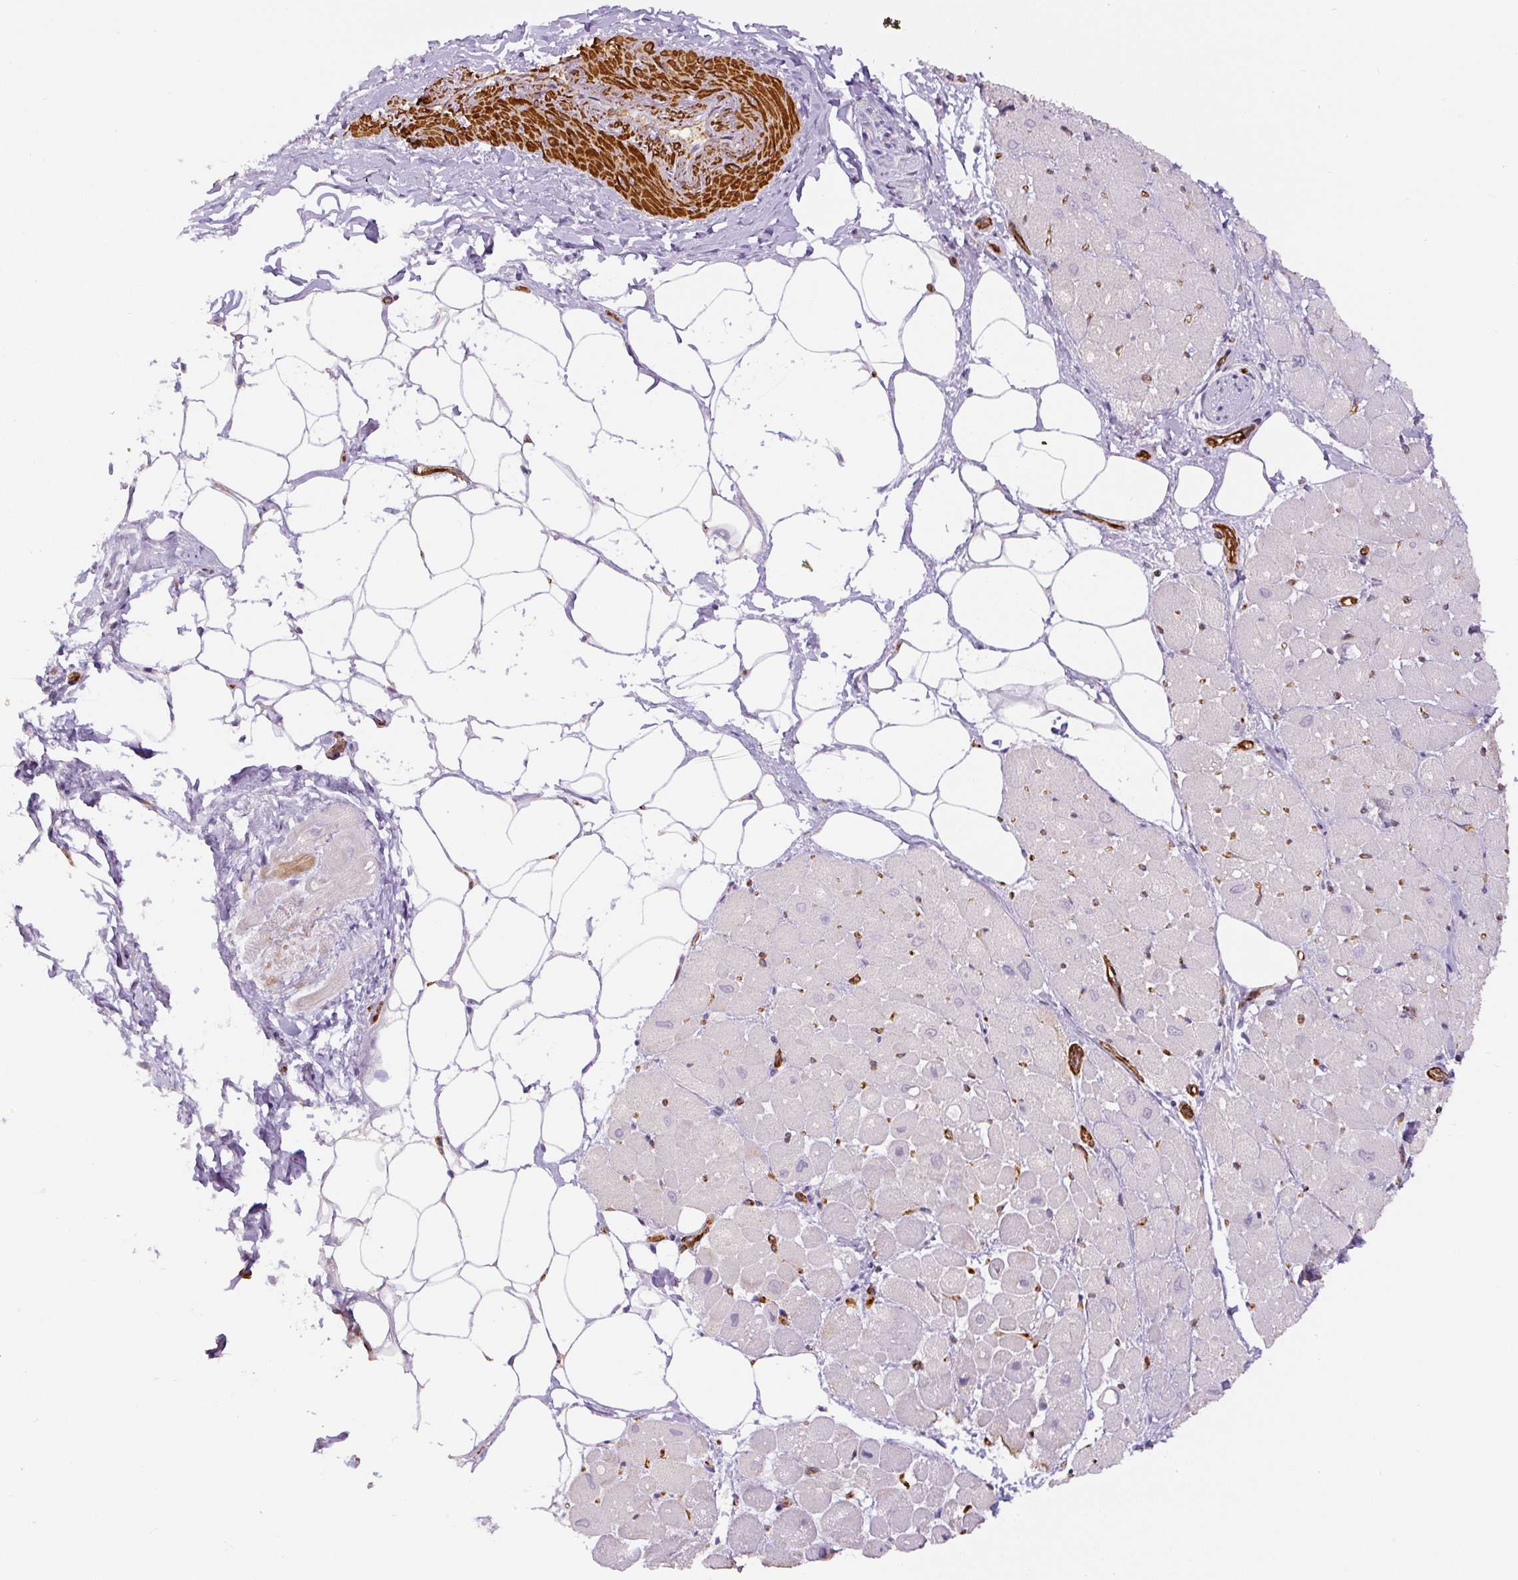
{"staining": {"intensity": "weak", "quantity": "25%-75%", "location": "cytoplasmic/membranous"}, "tissue": "heart muscle", "cell_type": "Cardiomyocytes", "image_type": "normal", "snomed": [{"axis": "morphology", "description": "Normal tissue, NOS"}, {"axis": "topography", "description": "Heart"}], "caption": "The photomicrograph reveals staining of normal heart muscle, revealing weak cytoplasmic/membranous protein expression (brown color) within cardiomyocytes.", "gene": "MYL12A", "patient": {"sex": "male", "age": 62}}